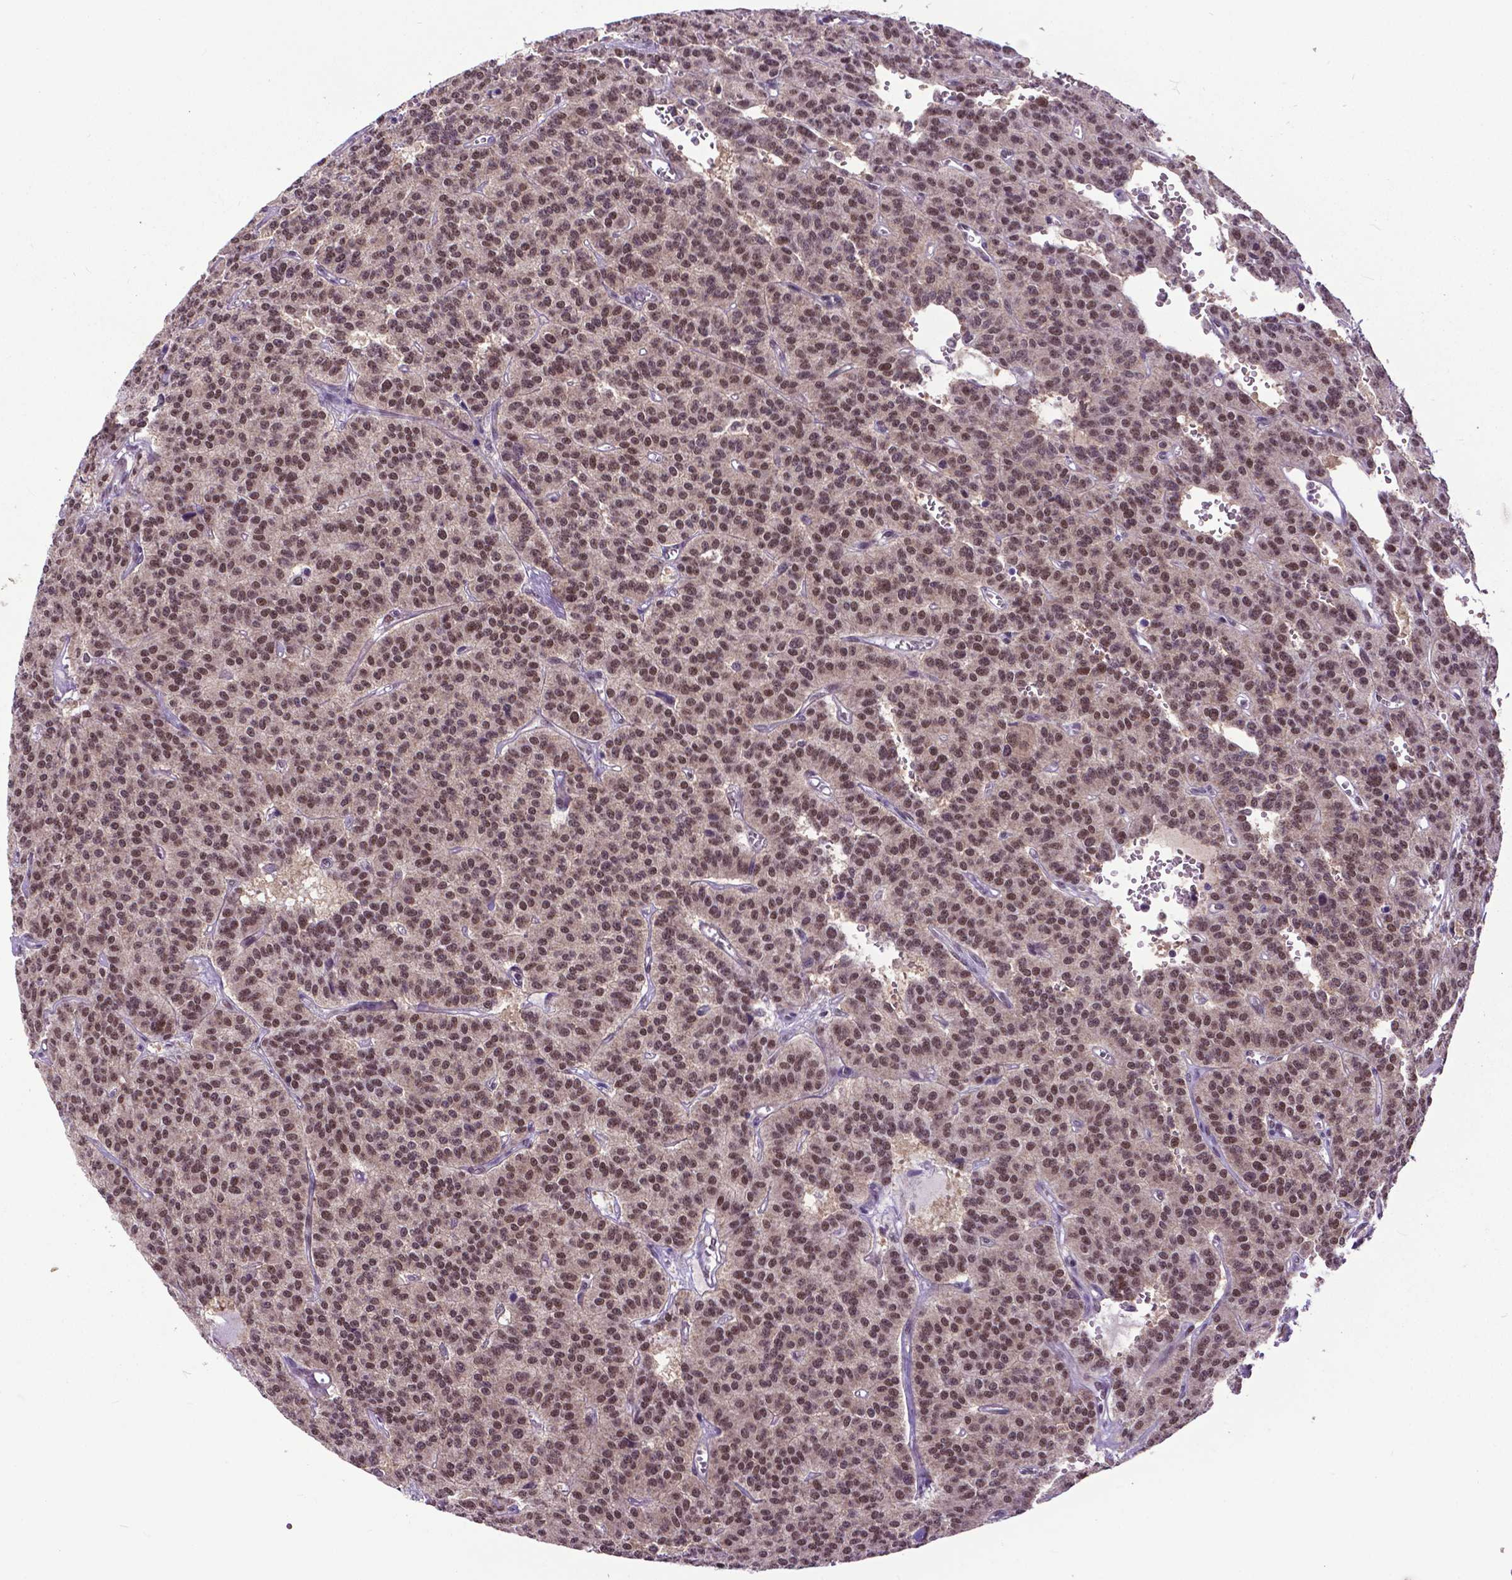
{"staining": {"intensity": "moderate", "quantity": ">75%", "location": "nuclear"}, "tissue": "carcinoid", "cell_type": "Tumor cells", "image_type": "cancer", "snomed": [{"axis": "morphology", "description": "Carcinoid, malignant, NOS"}, {"axis": "topography", "description": "Lung"}], "caption": "This is an image of IHC staining of malignant carcinoid, which shows moderate positivity in the nuclear of tumor cells.", "gene": "FAF1", "patient": {"sex": "female", "age": 71}}